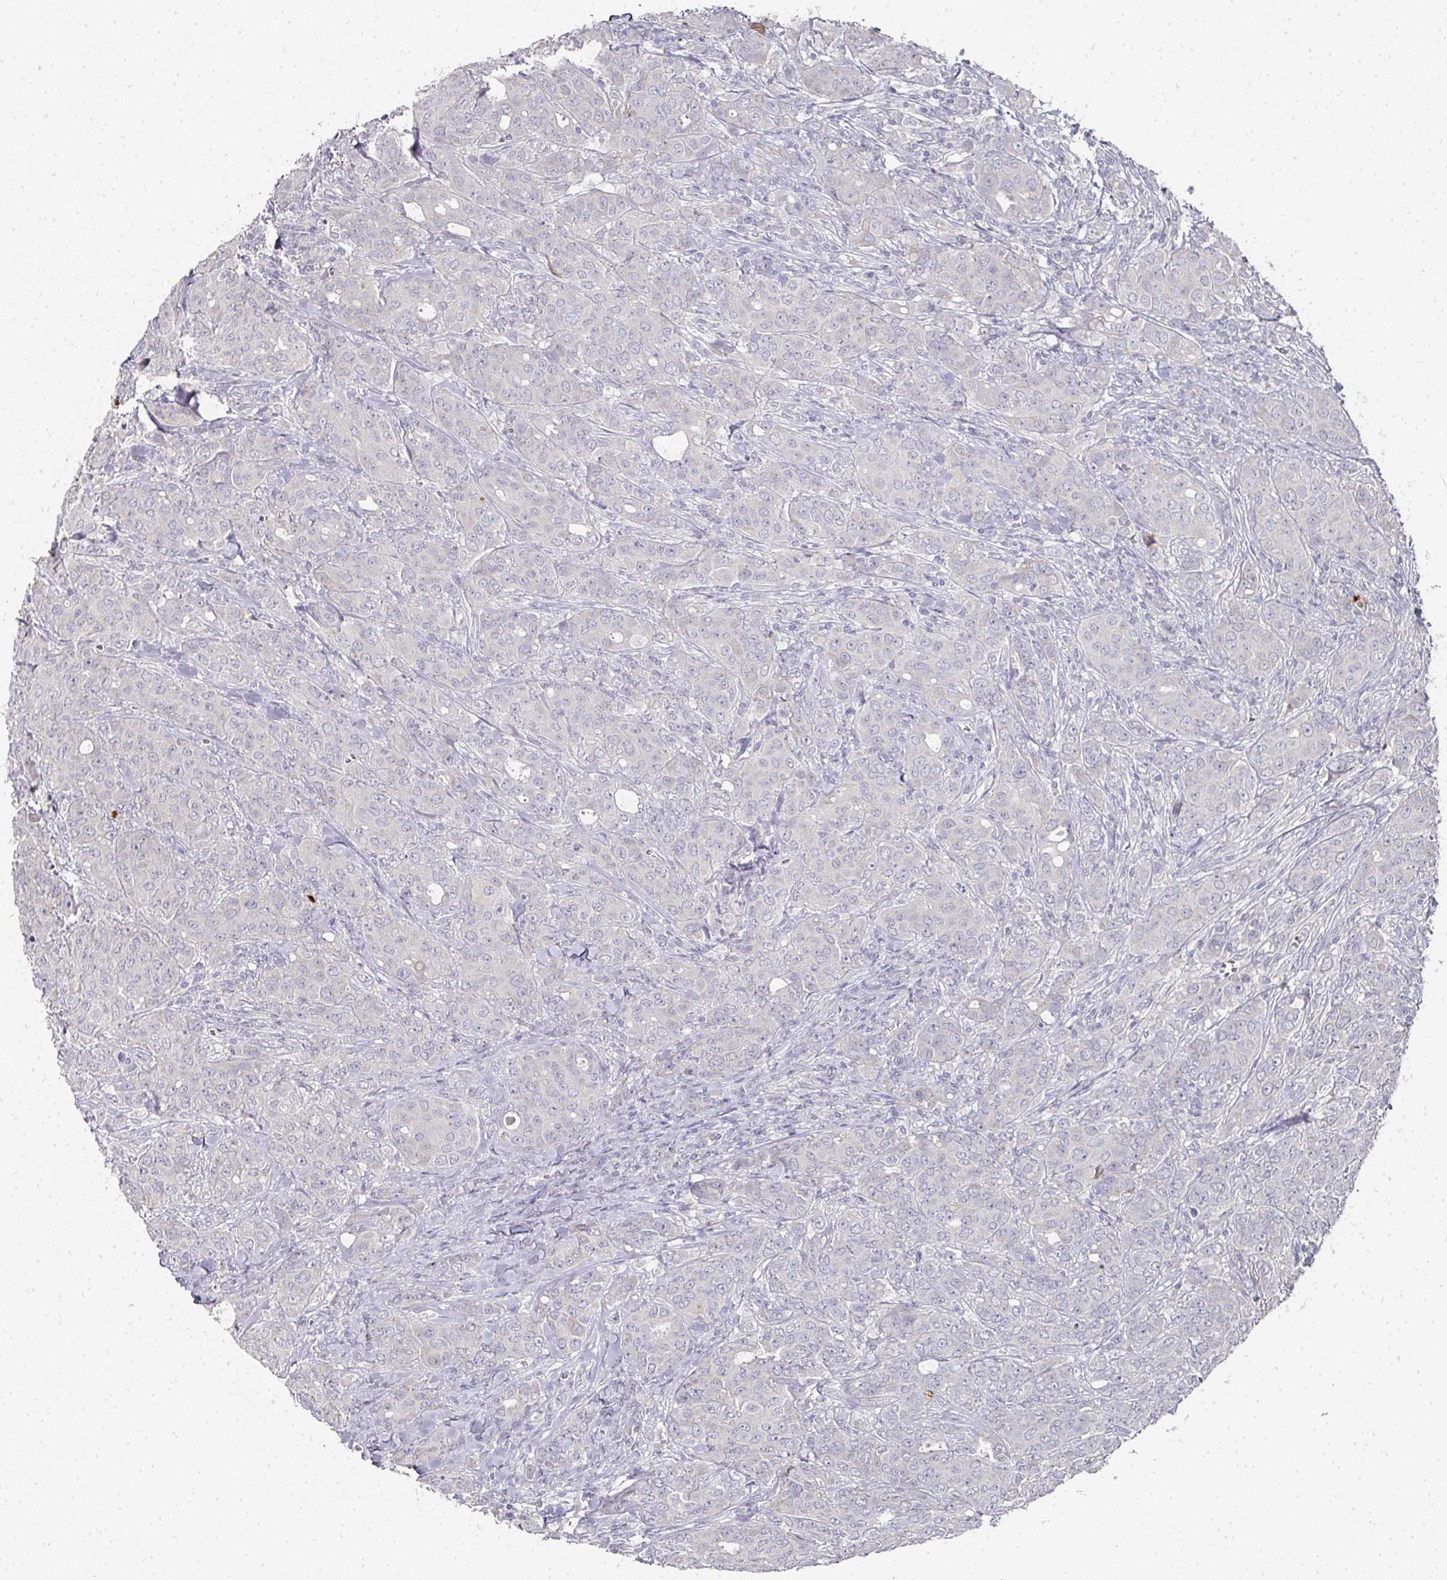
{"staining": {"intensity": "negative", "quantity": "none", "location": "none"}, "tissue": "breast cancer", "cell_type": "Tumor cells", "image_type": "cancer", "snomed": [{"axis": "morphology", "description": "Duct carcinoma"}, {"axis": "topography", "description": "Breast"}], "caption": "The immunohistochemistry image has no significant staining in tumor cells of breast infiltrating ductal carcinoma tissue.", "gene": "CAMP", "patient": {"sex": "female", "age": 43}}